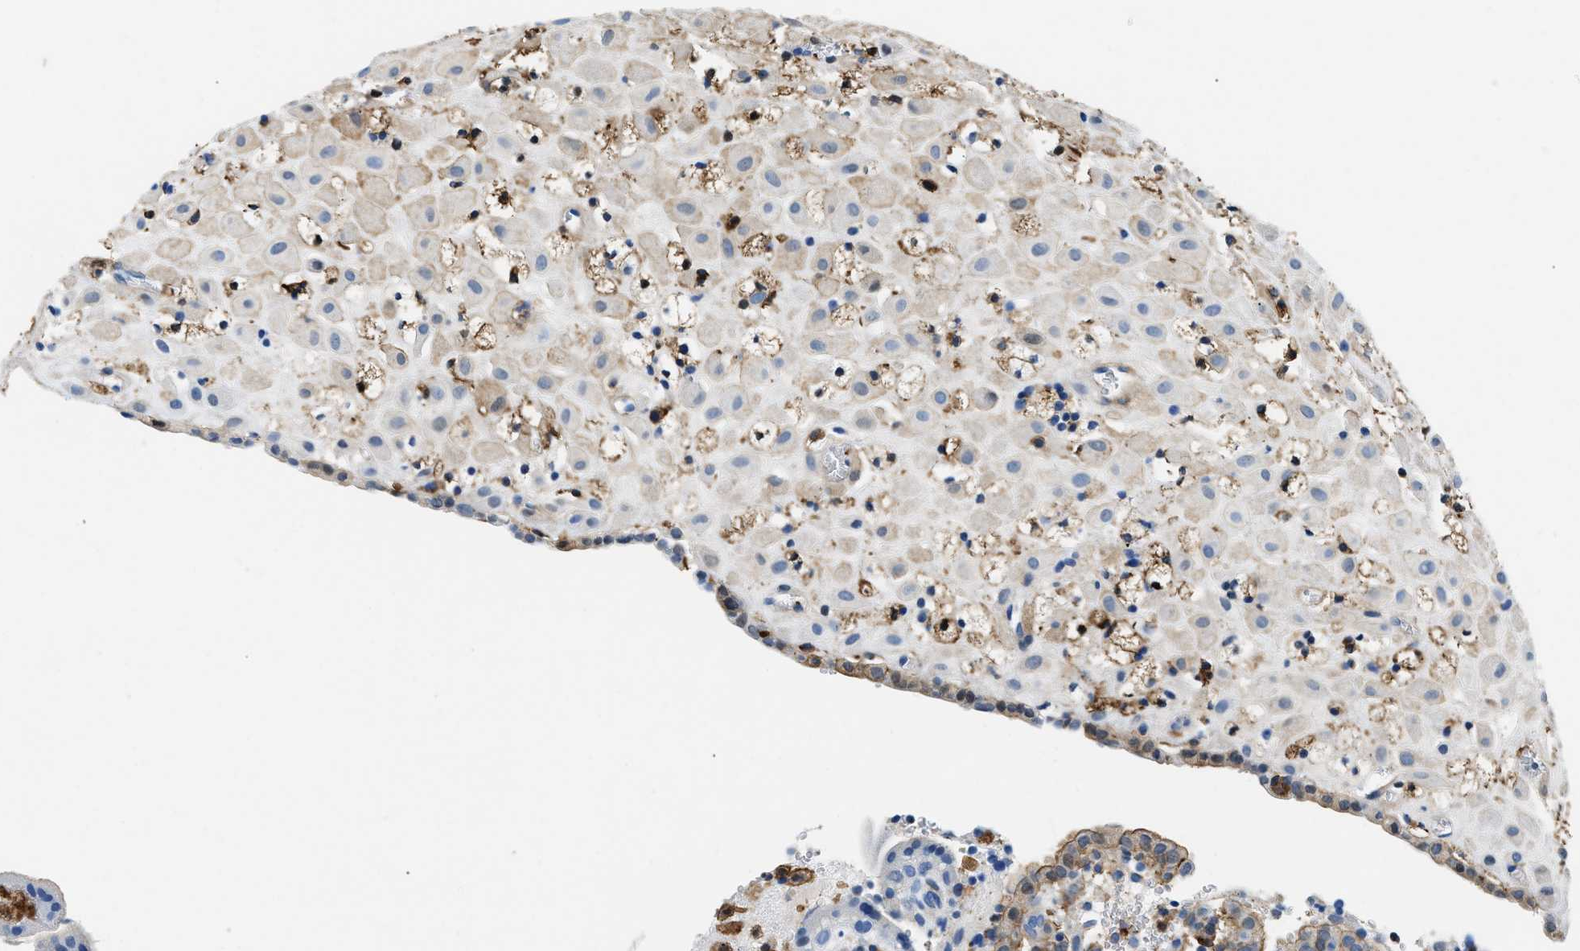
{"staining": {"intensity": "weak", "quantity": "<25%", "location": "cytoplasmic/membranous"}, "tissue": "placenta", "cell_type": "Decidual cells", "image_type": "normal", "snomed": [{"axis": "morphology", "description": "Normal tissue, NOS"}, {"axis": "topography", "description": "Placenta"}], "caption": "Immunohistochemistry photomicrograph of unremarkable placenta: human placenta stained with DAB displays no significant protein expression in decidual cells.", "gene": "GSN", "patient": {"sex": "female", "age": 18}}